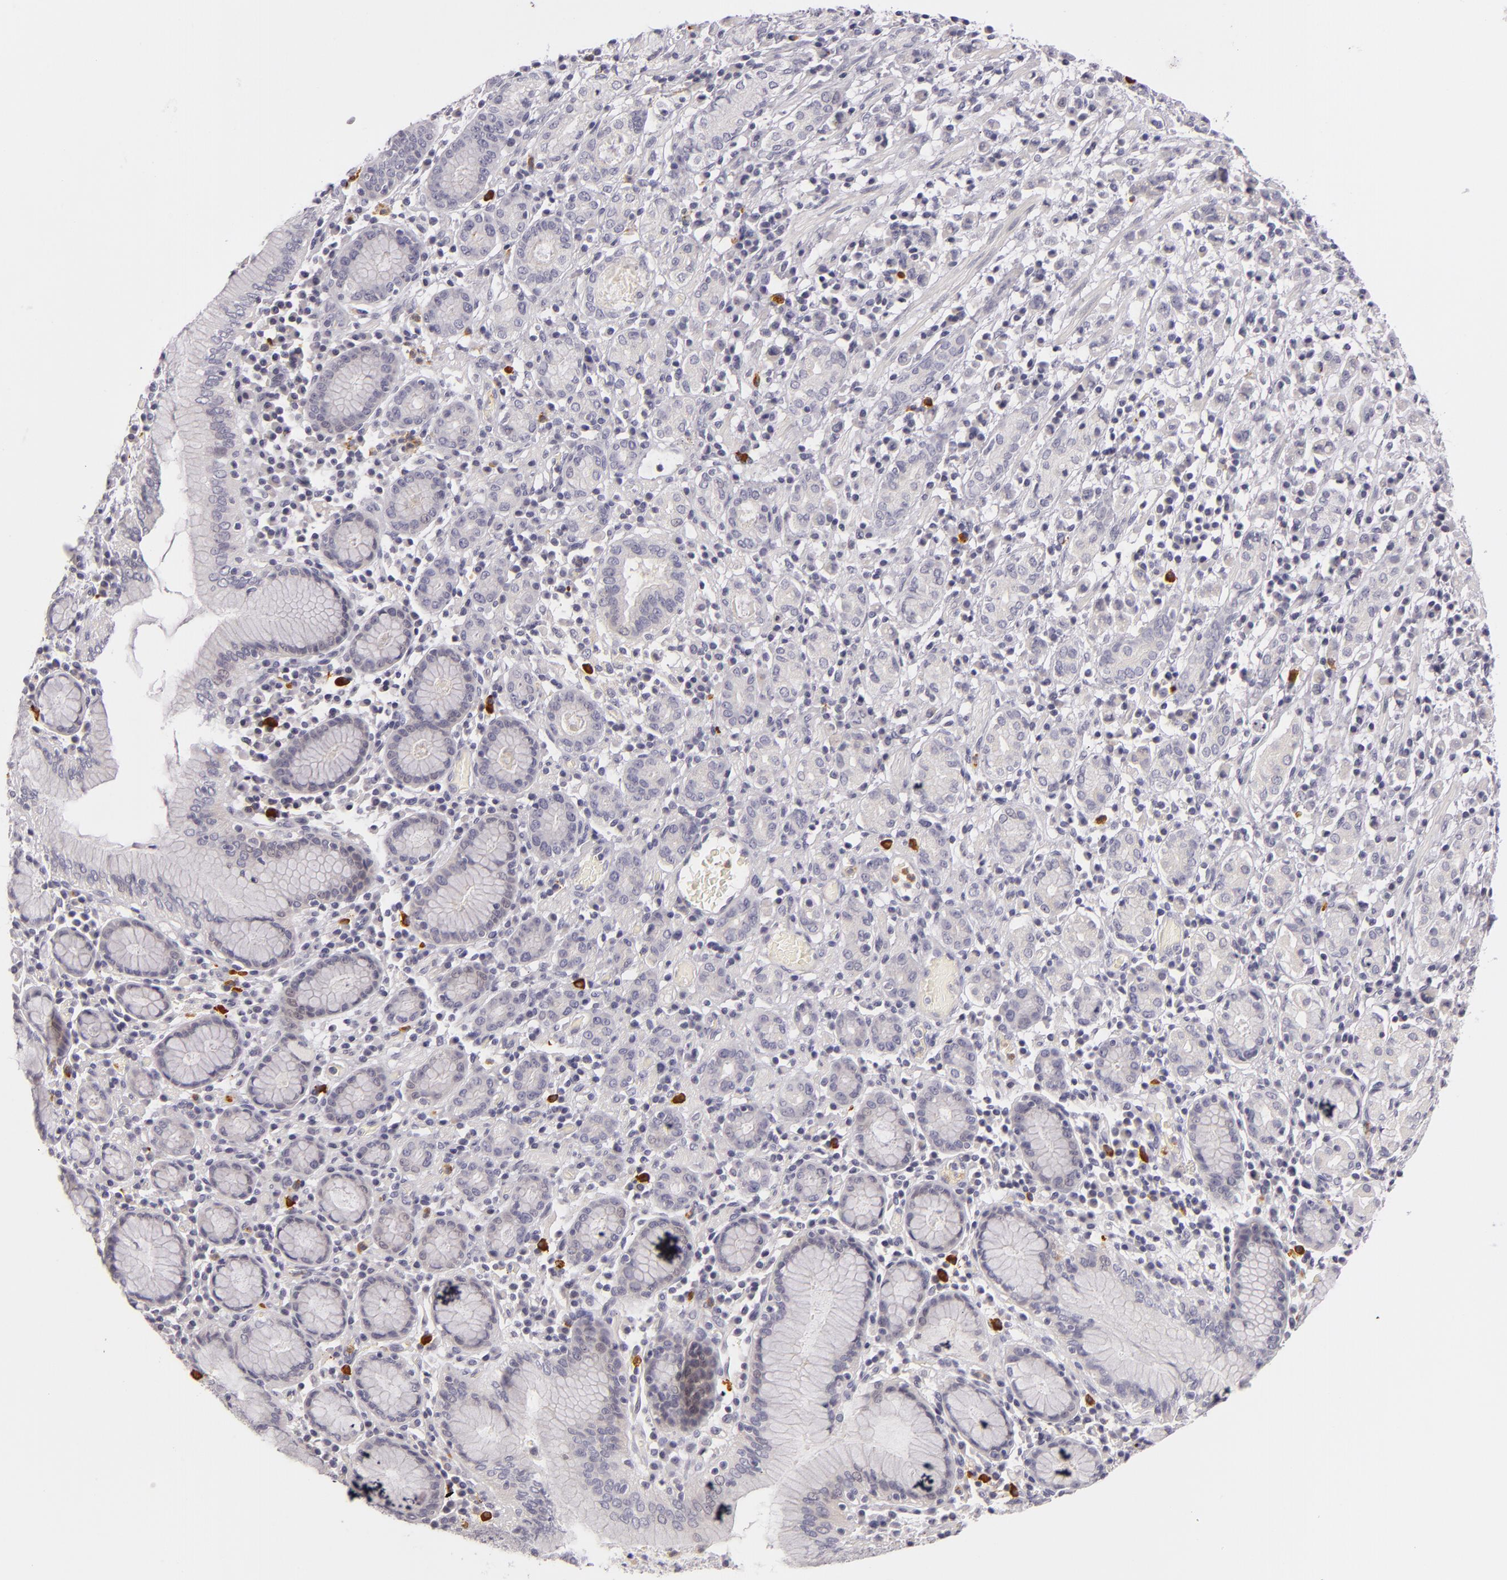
{"staining": {"intensity": "negative", "quantity": "none", "location": "none"}, "tissue": "stomach cancer", "cell_type": "Tumor cells", "image_type": "cancer", "snomed": [{"axis": "morphology", "description": "Adenocarcinoma, NOS"}, {"axis": "topography", "description": "Stomach, lower"}], "caption": "Immunohistochemistry of stomach adenocarcinoma demonstrates no positivity in tumor cells. (Brightfield microscopy of DAB (3,3'-diaminobenzidine) immunohistochemistry (IHC) at high magnification).", "gene": "FAM181A", "patient": {"sex": "male", "age": 88}}